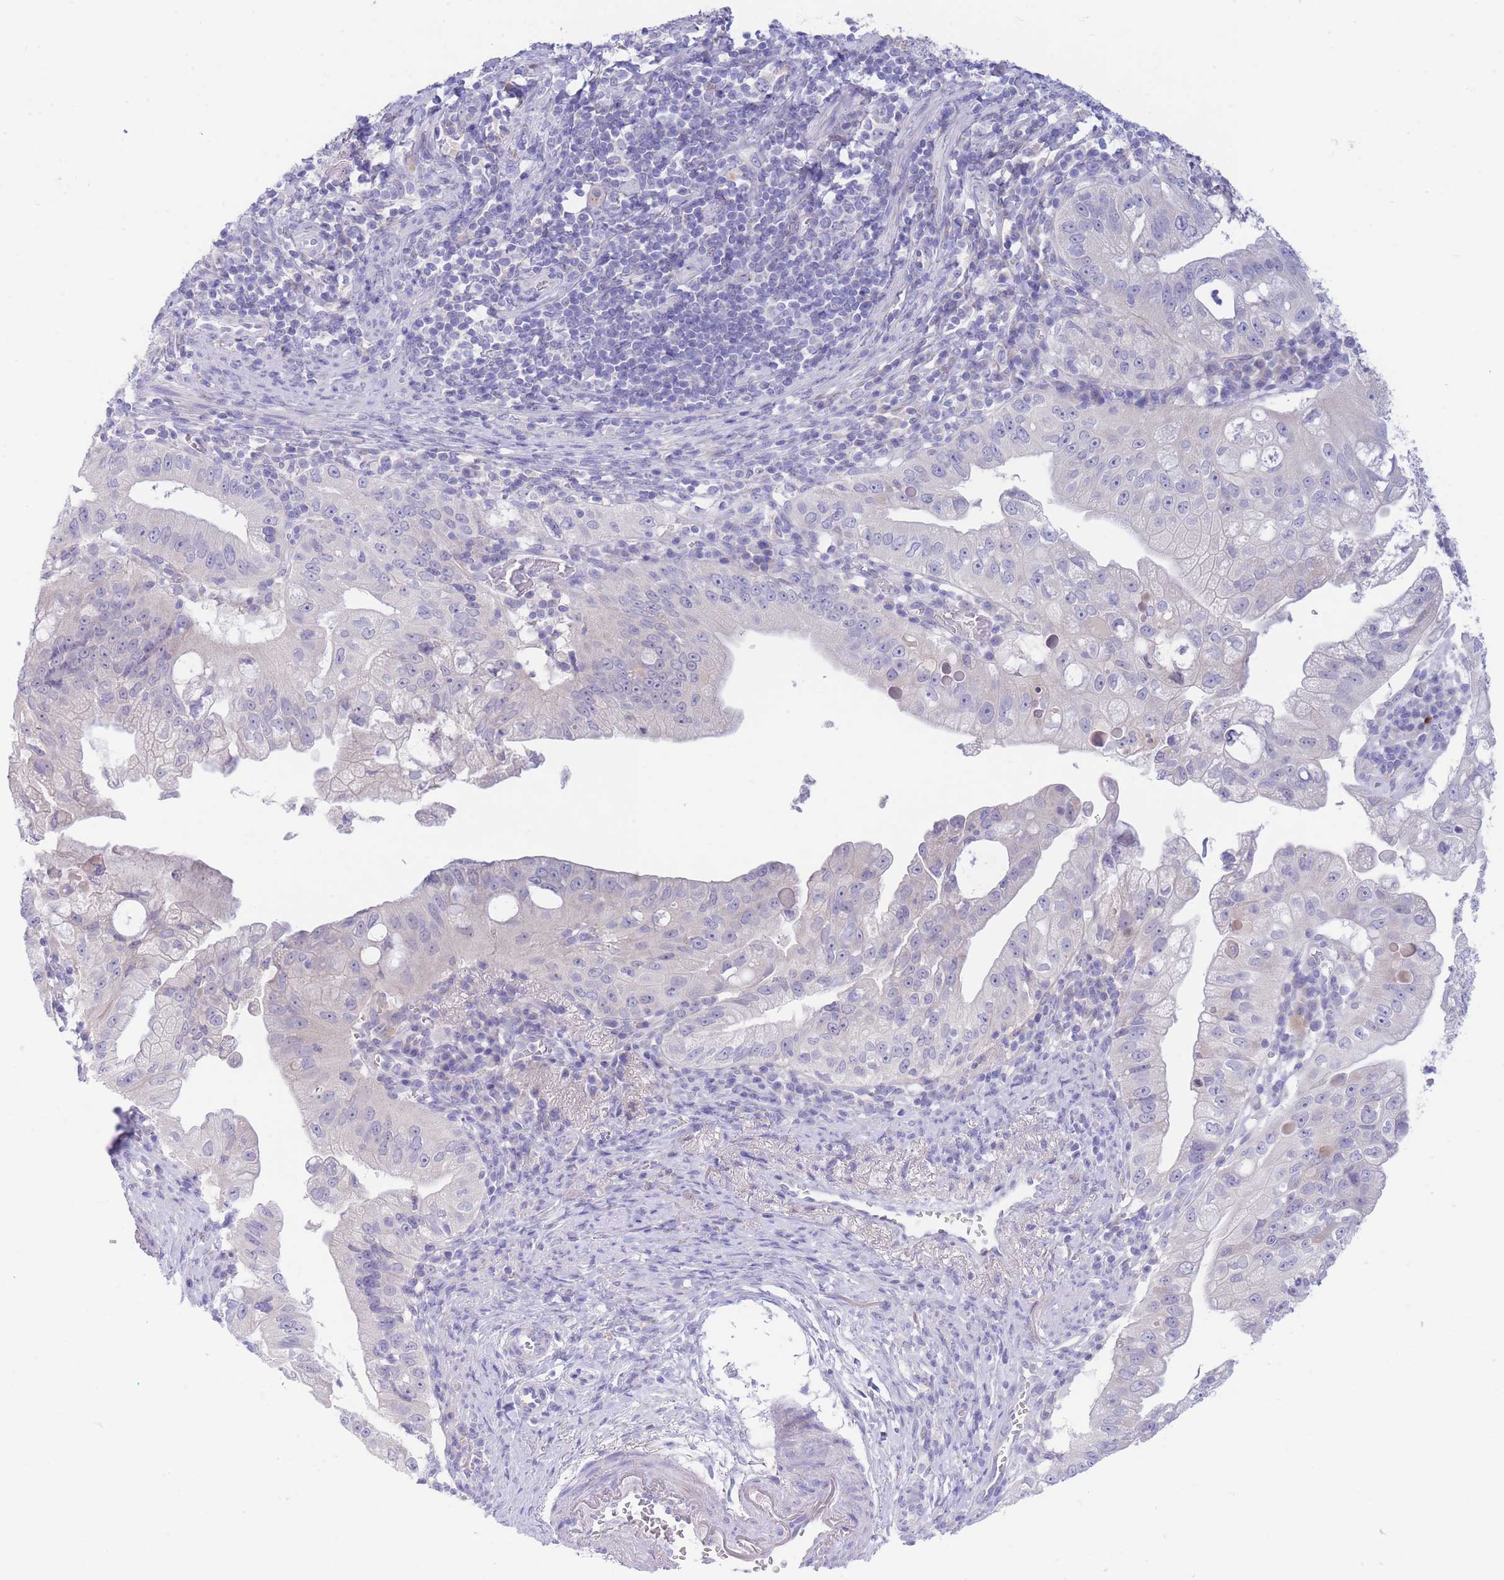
{"staining": {"intensity": "negative", "quantity": "none", "location": "none"}, "tissue": "pancreatic cancer", "cell_type": "Tumor cells", "image_type": "cancer", "snomed": [{"axis": "morphology", "description": "Adenocarcinoma, NOS"}, {"axis": "topography", "description": "Pancreas"}], "caption": "Tumor cells show no significant protein expression in pancreatic cancer.", "gene": "PCDHB3", "patient": {"sex": "male", "age": 70}}